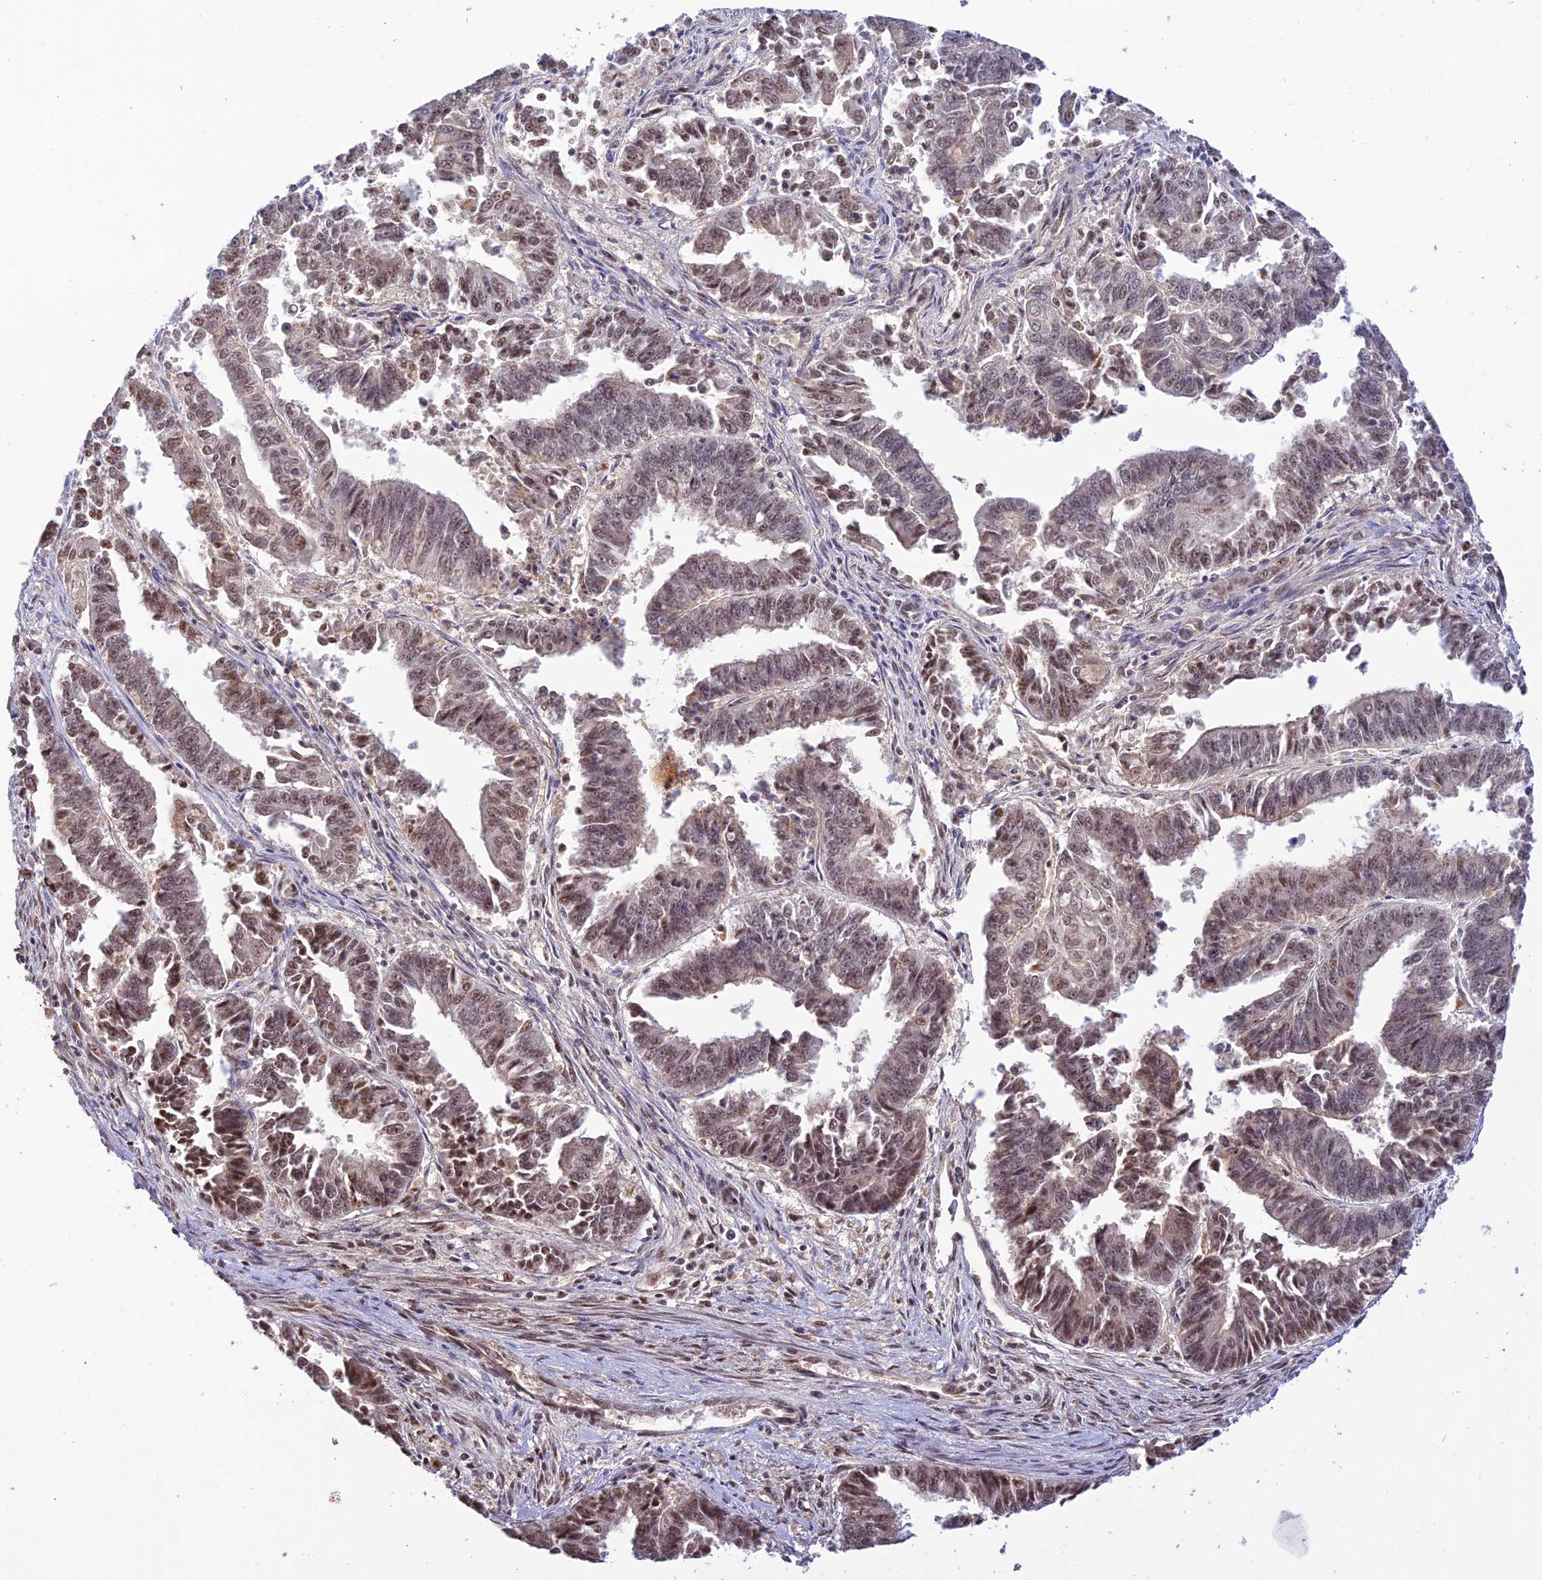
{"staining": {"intensity": "moderate", "quantity": "25%-75%", "location": "nuclear"}, "tissue": "endometrial cancer", "cell_type": "Tumor cells", "image_type": "cancer", "snomed": [{"axis": "morphology", "description": "Adenocarcinoma, NOS"}, {"axis": "topography", "description": "Endometrium"}], "caption": "Endometrial cancer (adenocarcinoma) stained for a protein (brown) exhibits moderate nuclear positive expression in about 25%-75% of tumor cells.", "gene": "REV1", "patient": {"sex": "female", "age": 73}}